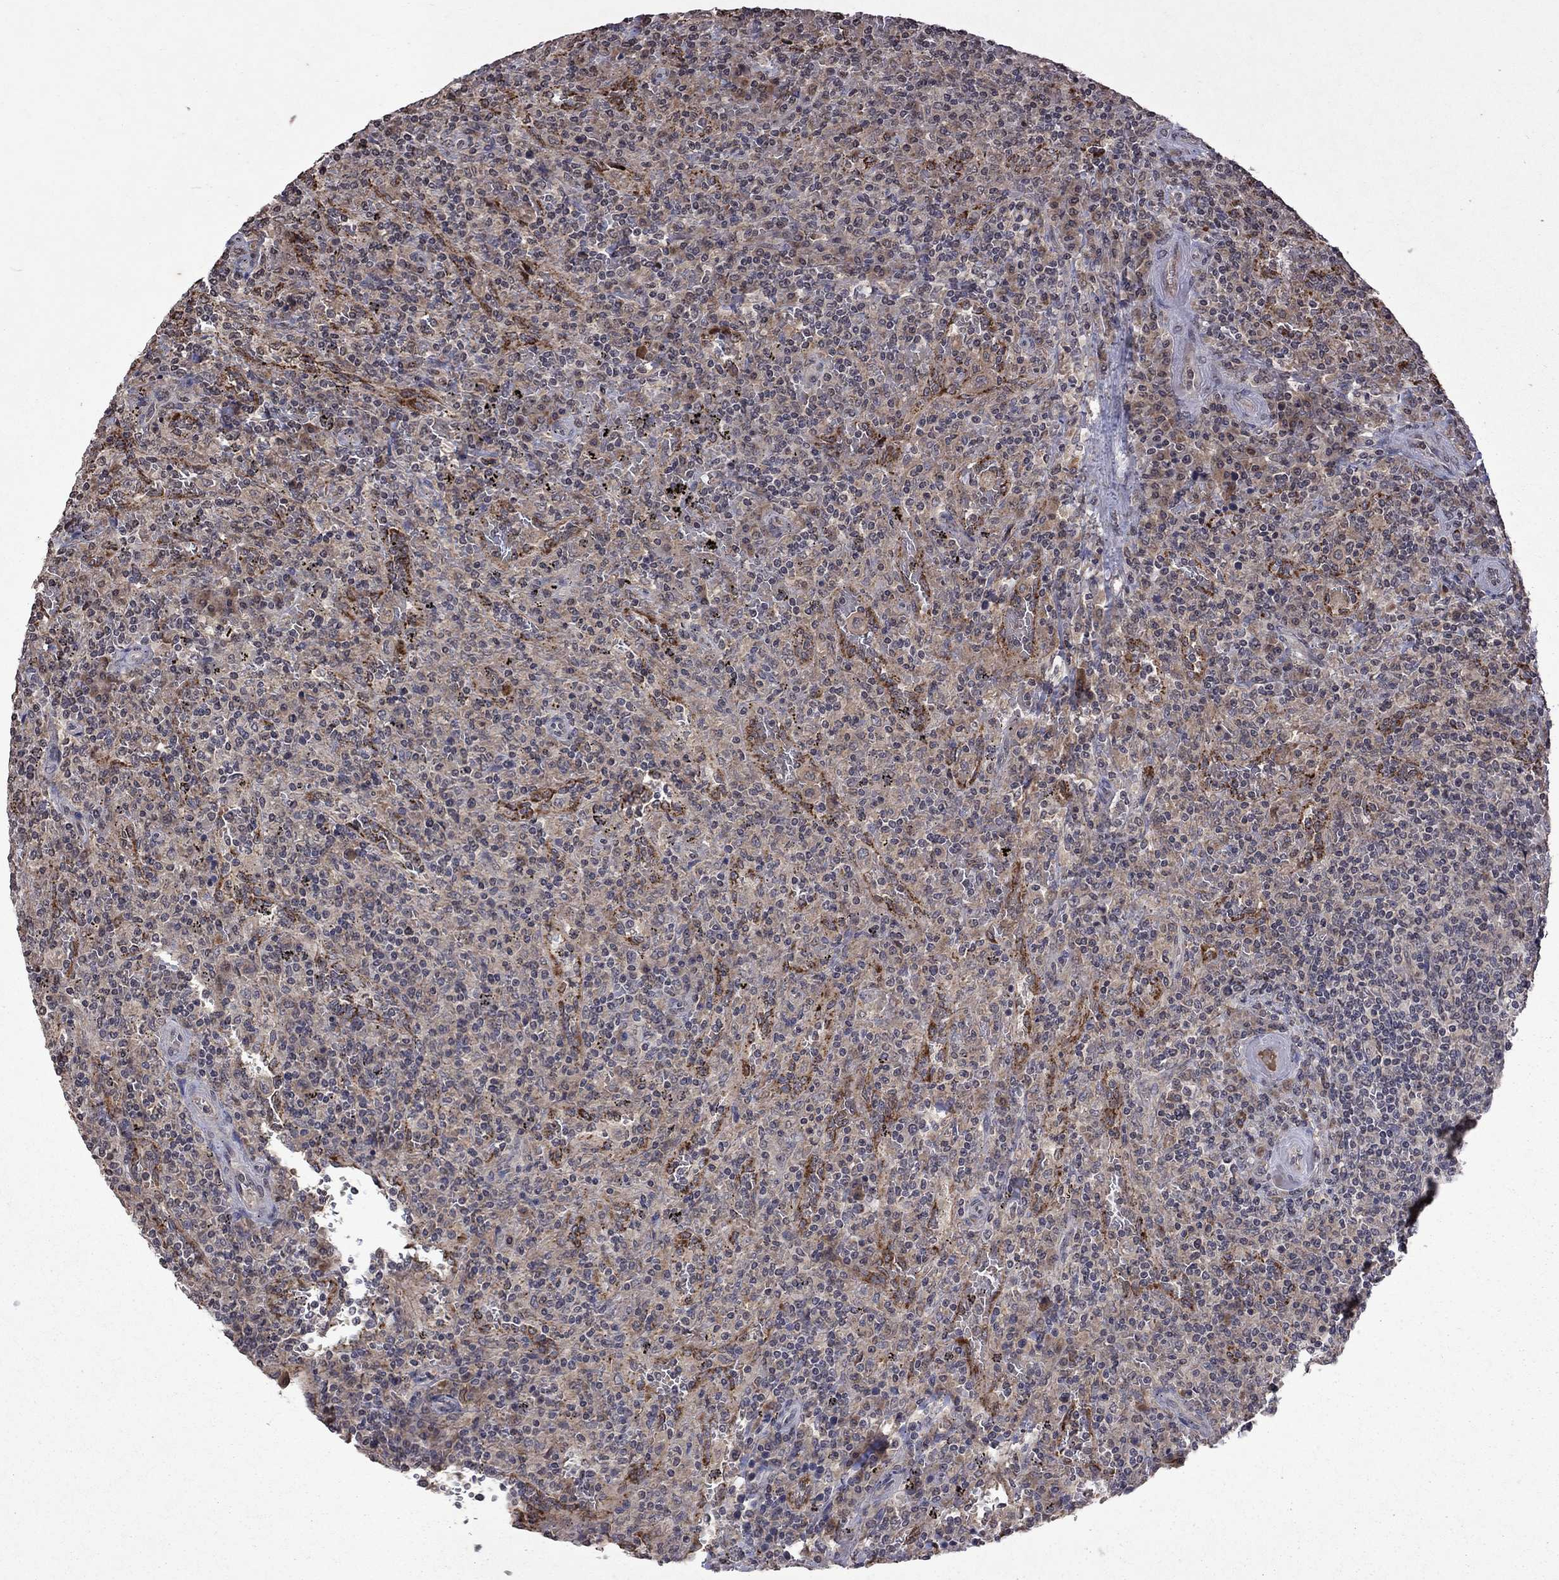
{"staining": {"intensity": "negative", "quantity": "none", "location": "none"}, "tissue": "lymphoma", "cell_type": "Tumor cells", "image_type": "cancer", "snomed": [{"axis": "morphology", "description": "Malignant lymphoma, non-Hodgkin's type, Low grade"}, {"axis": "topography", "description": "Spleen"}], "caption": "DAB (3,3'-diaminobenzidine) immunohistochemical staining of lymphoma shows no significant expression in tumor cells.", "gene": "NLGN1", "patient": {"sex": "male", "age": 62}}